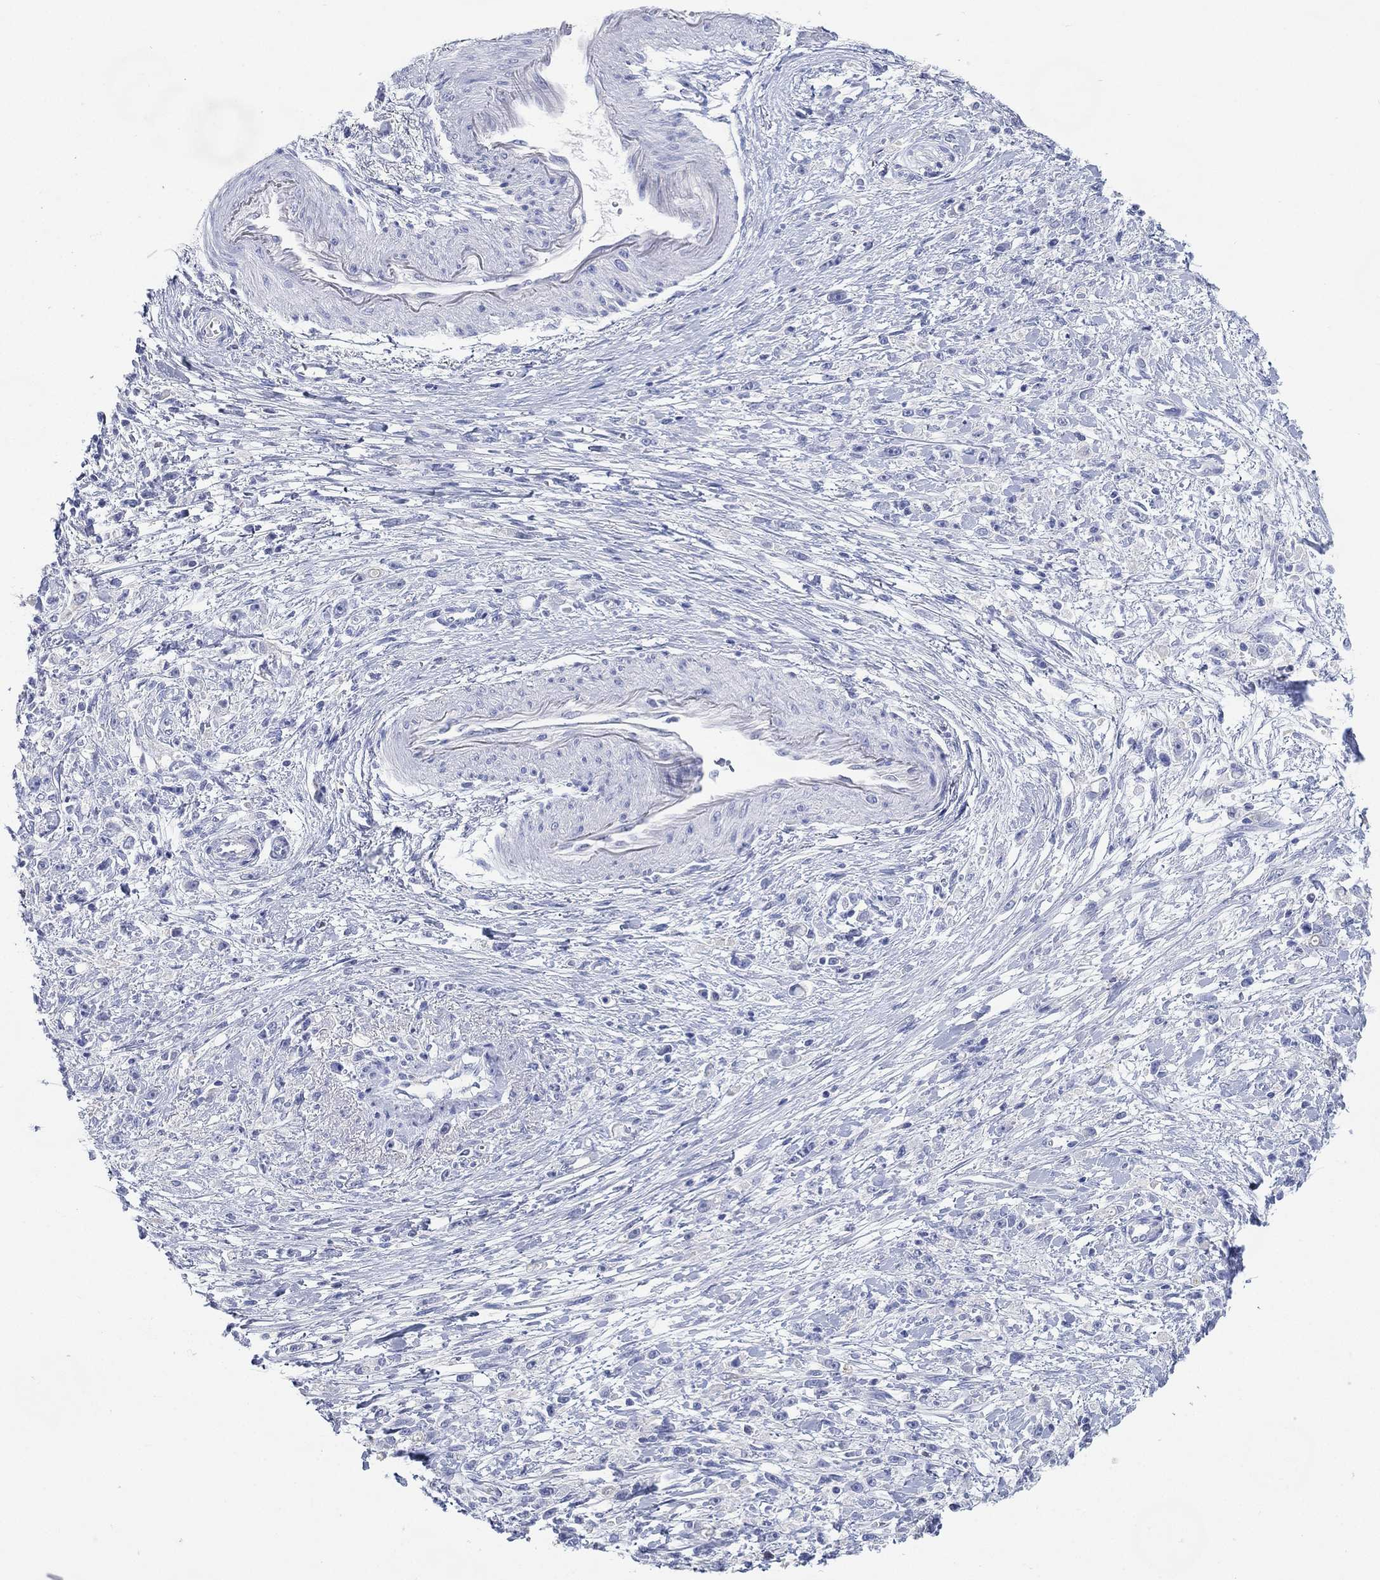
{"staining": {"intensity": "negative", "quantity": "none", "location": "none"}, "tissue": "stomach cancer", "cell_type": "Tumor cells", "image_type": "cancer", "snomed": [{"axis": "morphology", "description": "Adenocarcinoma, NOS"}, {"axis": "topography", "description": "Stomach"}], "caption": "DAB (3,3'-diaminobenzidine) immunohistochemical staining of human stomach adenocarcinoma displays no significant staining in tumor cells.", "gene": "FMO1", "patient": {"sex": "female", "age": 59}}